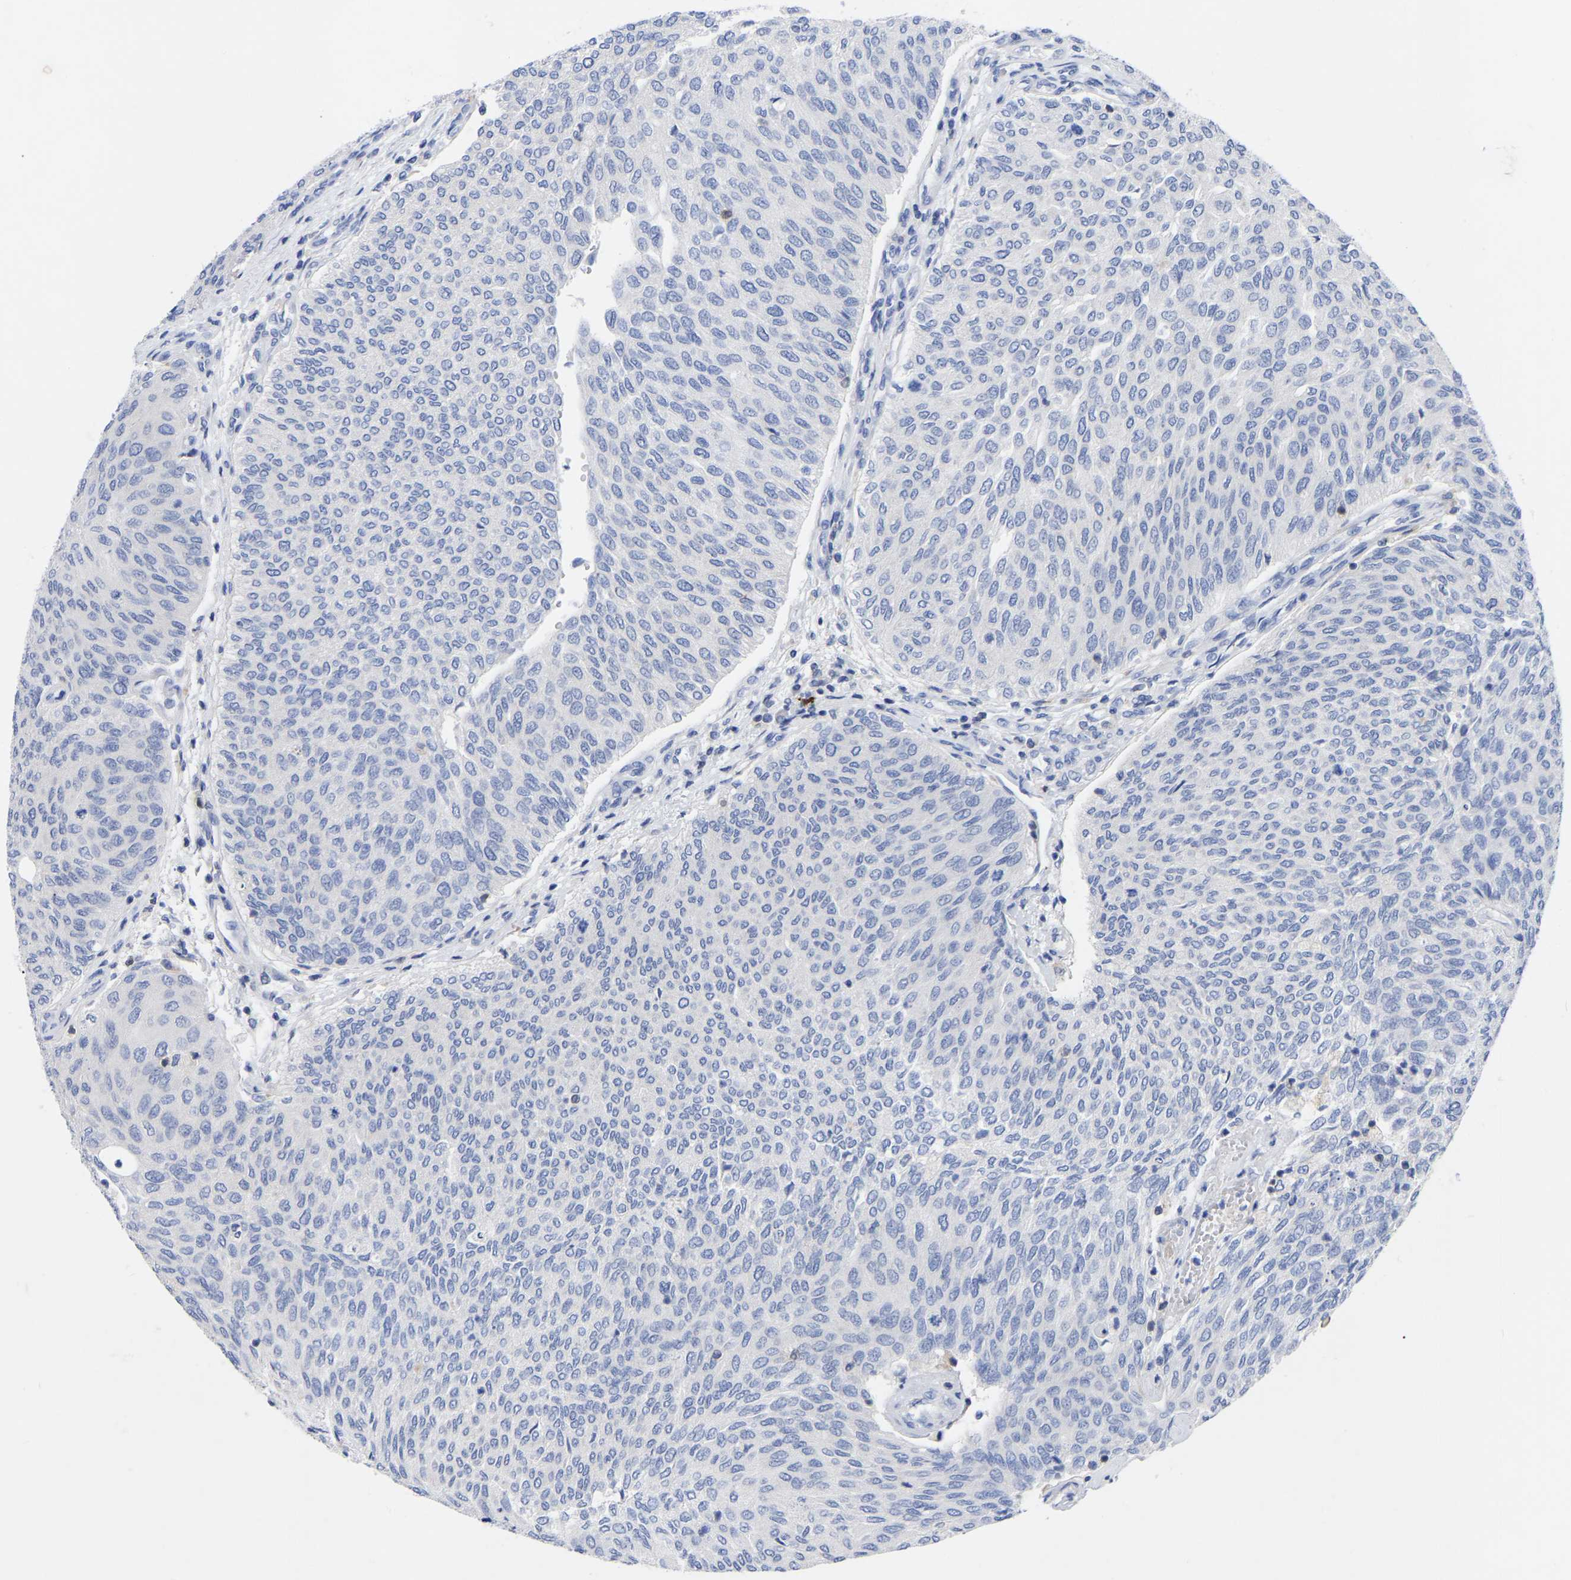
{"staining": {"intensity": "negative", "quantity": "none", "location": "none"}, "tissue": "urothelial cancer", "cell_type": "Tumor cells", "image_type": "cancer", "snomed": [{"axis": "morphology", "description": "Urothelial carcinoma, Low grade"}, {"axis": "topography", "description": "Urinary bladder"}], "caption": "This is an immunohistochemistry histopathology image of urothelial cancer. There is no expression in tumor cells.", "gene": "PTPN7", "patient": {"sex": "female", "age": 79}}